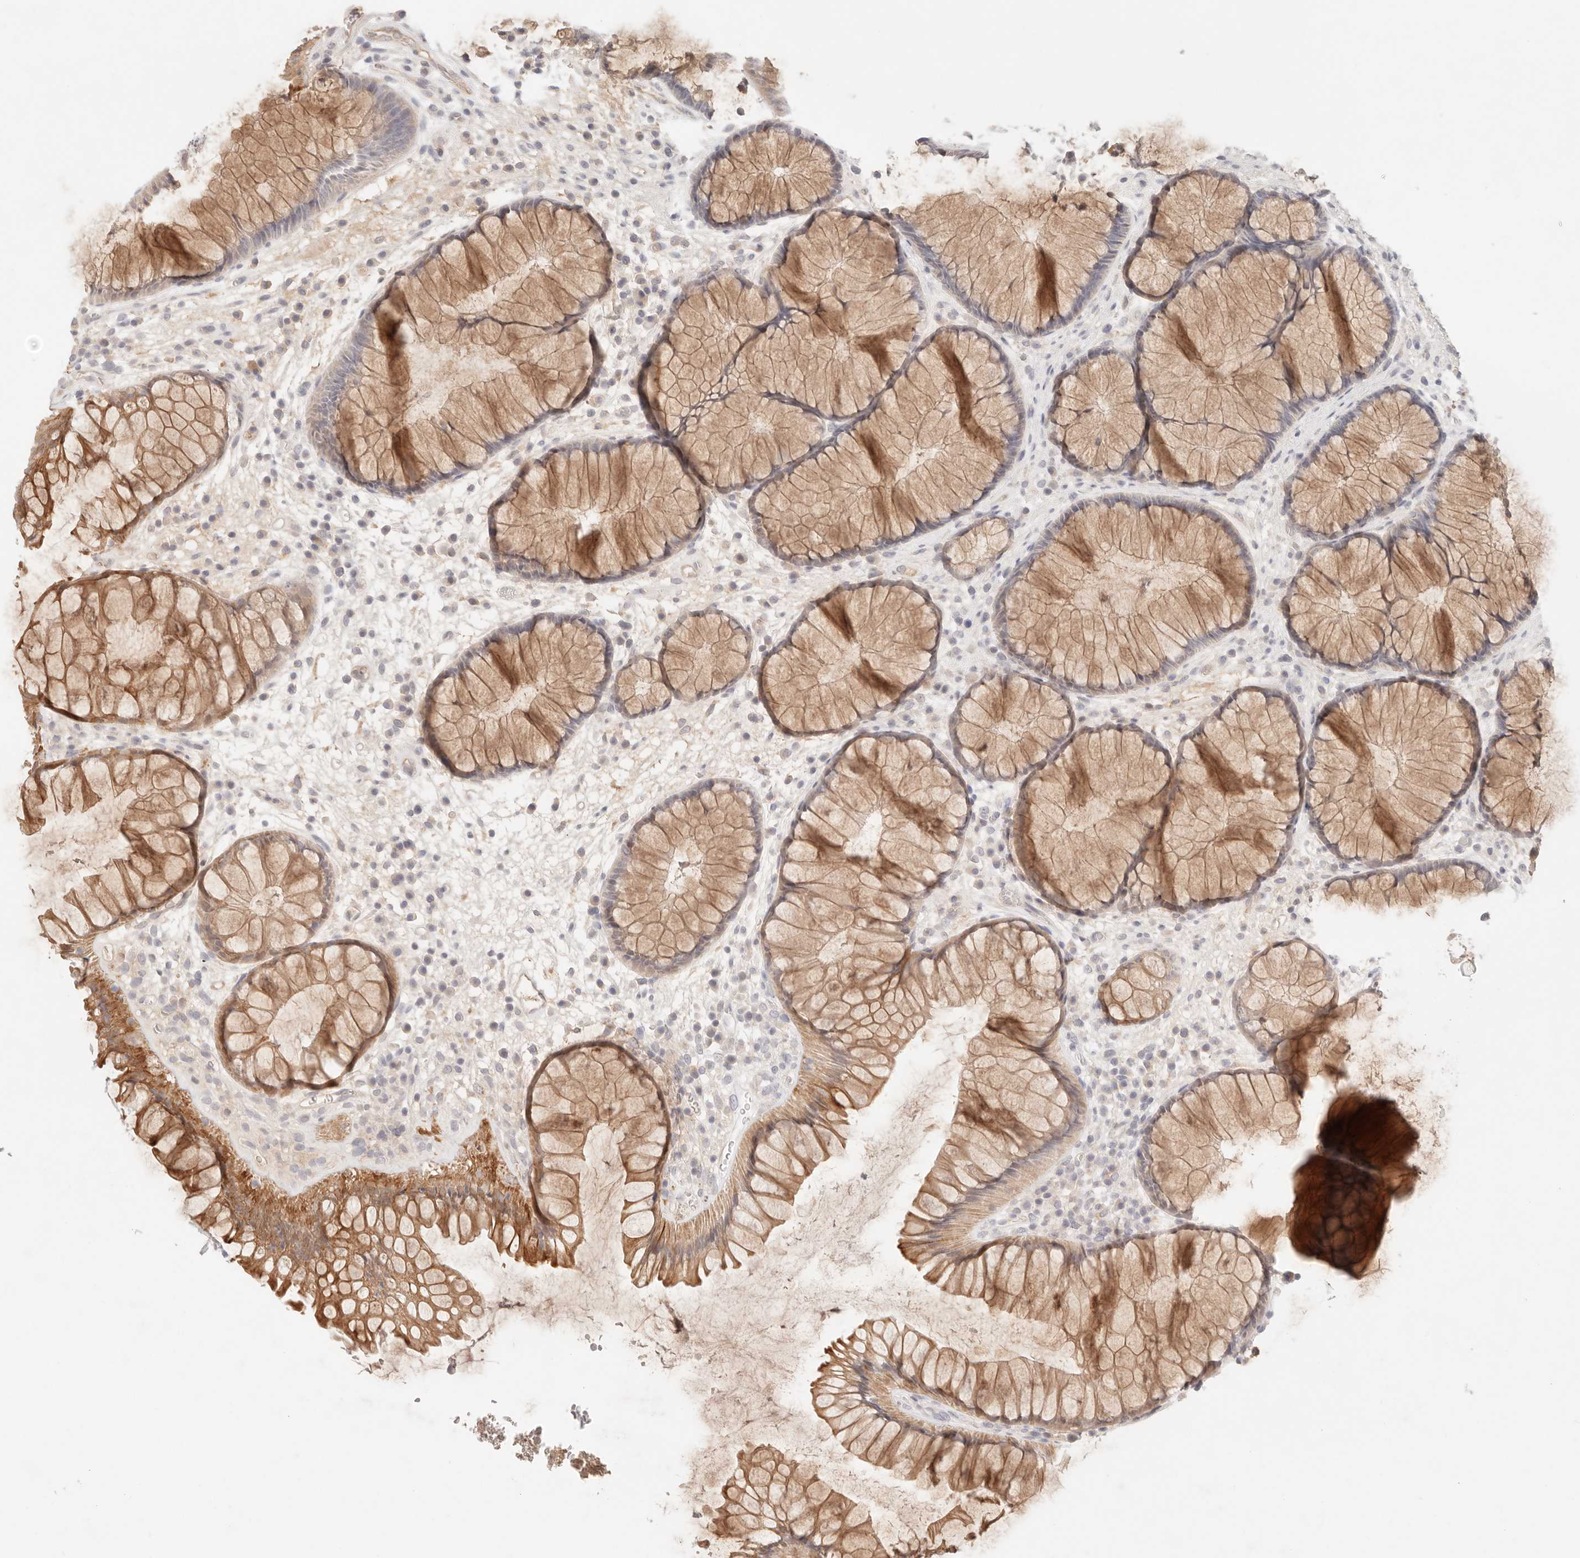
{"staining": {"intensity": "moderate", "quantity": ">75%", "location": "cytoplasmic/membranous"}, "tissue": "rectum", "cell_type": "Glandular cells", "image_type": "normal", "snomed": [{"axis": "morphology", "description": "Normal tissue, NOS"}, {"axis": "topography", "description": "Rectum"}], "caption": "Rectum stained with DAB (3,3'-diaminobenzidine) immunohistochemistry (IHC) shows medium levels of moderate cytoplasmic/membranous staining in approximately >75% of glandular cells. Using DAB (brown) and hematoxylin (blue) stains, captured at high magnification using brightfield microscopy.", "gene": "SPHK1", "patient": {"sex": "male", "age": 51}}